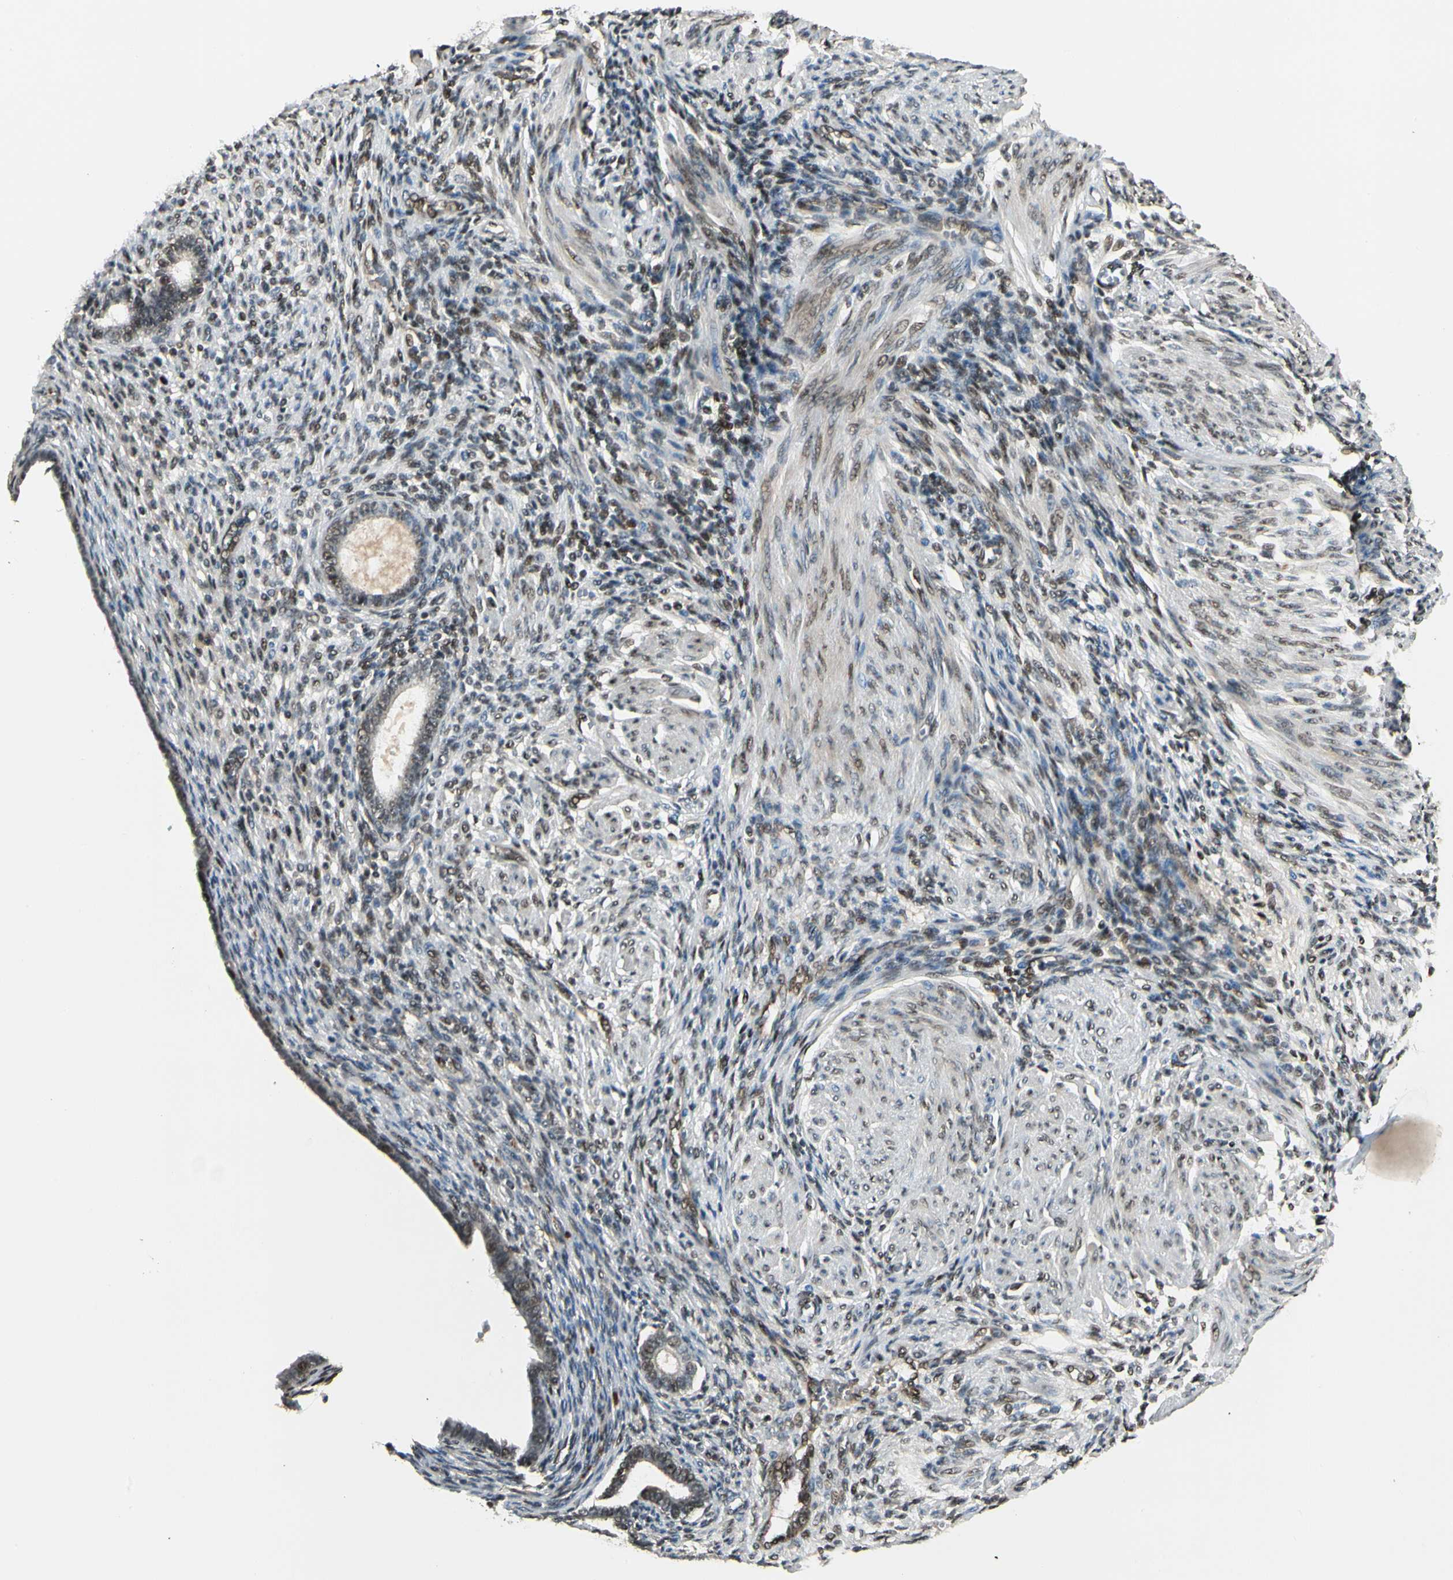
{"staining": {"intensity": "moderate", "quantity": ">75%", "location": "nuclear"}, "tissue": "endometrium", "cell_type": "Cells in endometrial stroma", "image_type": "normal", "snomed": [{"axis": "morphology", "description": "Normal tissue, NOS"}, {"axis": "topography", "description": "Endometrium"}], "caption": "Immunohistochemistry (IHC) micrograph of benign endometrium: endometrium stained using immunohistochemistry (IHC) displays medium levels of moderate protein expression localized specifically in the nuclear of cells in endometrial stroma, appearing as a nuclear brown color.", "gene": "GTF3A", "patient": {"sex": "female", "age": 72}}